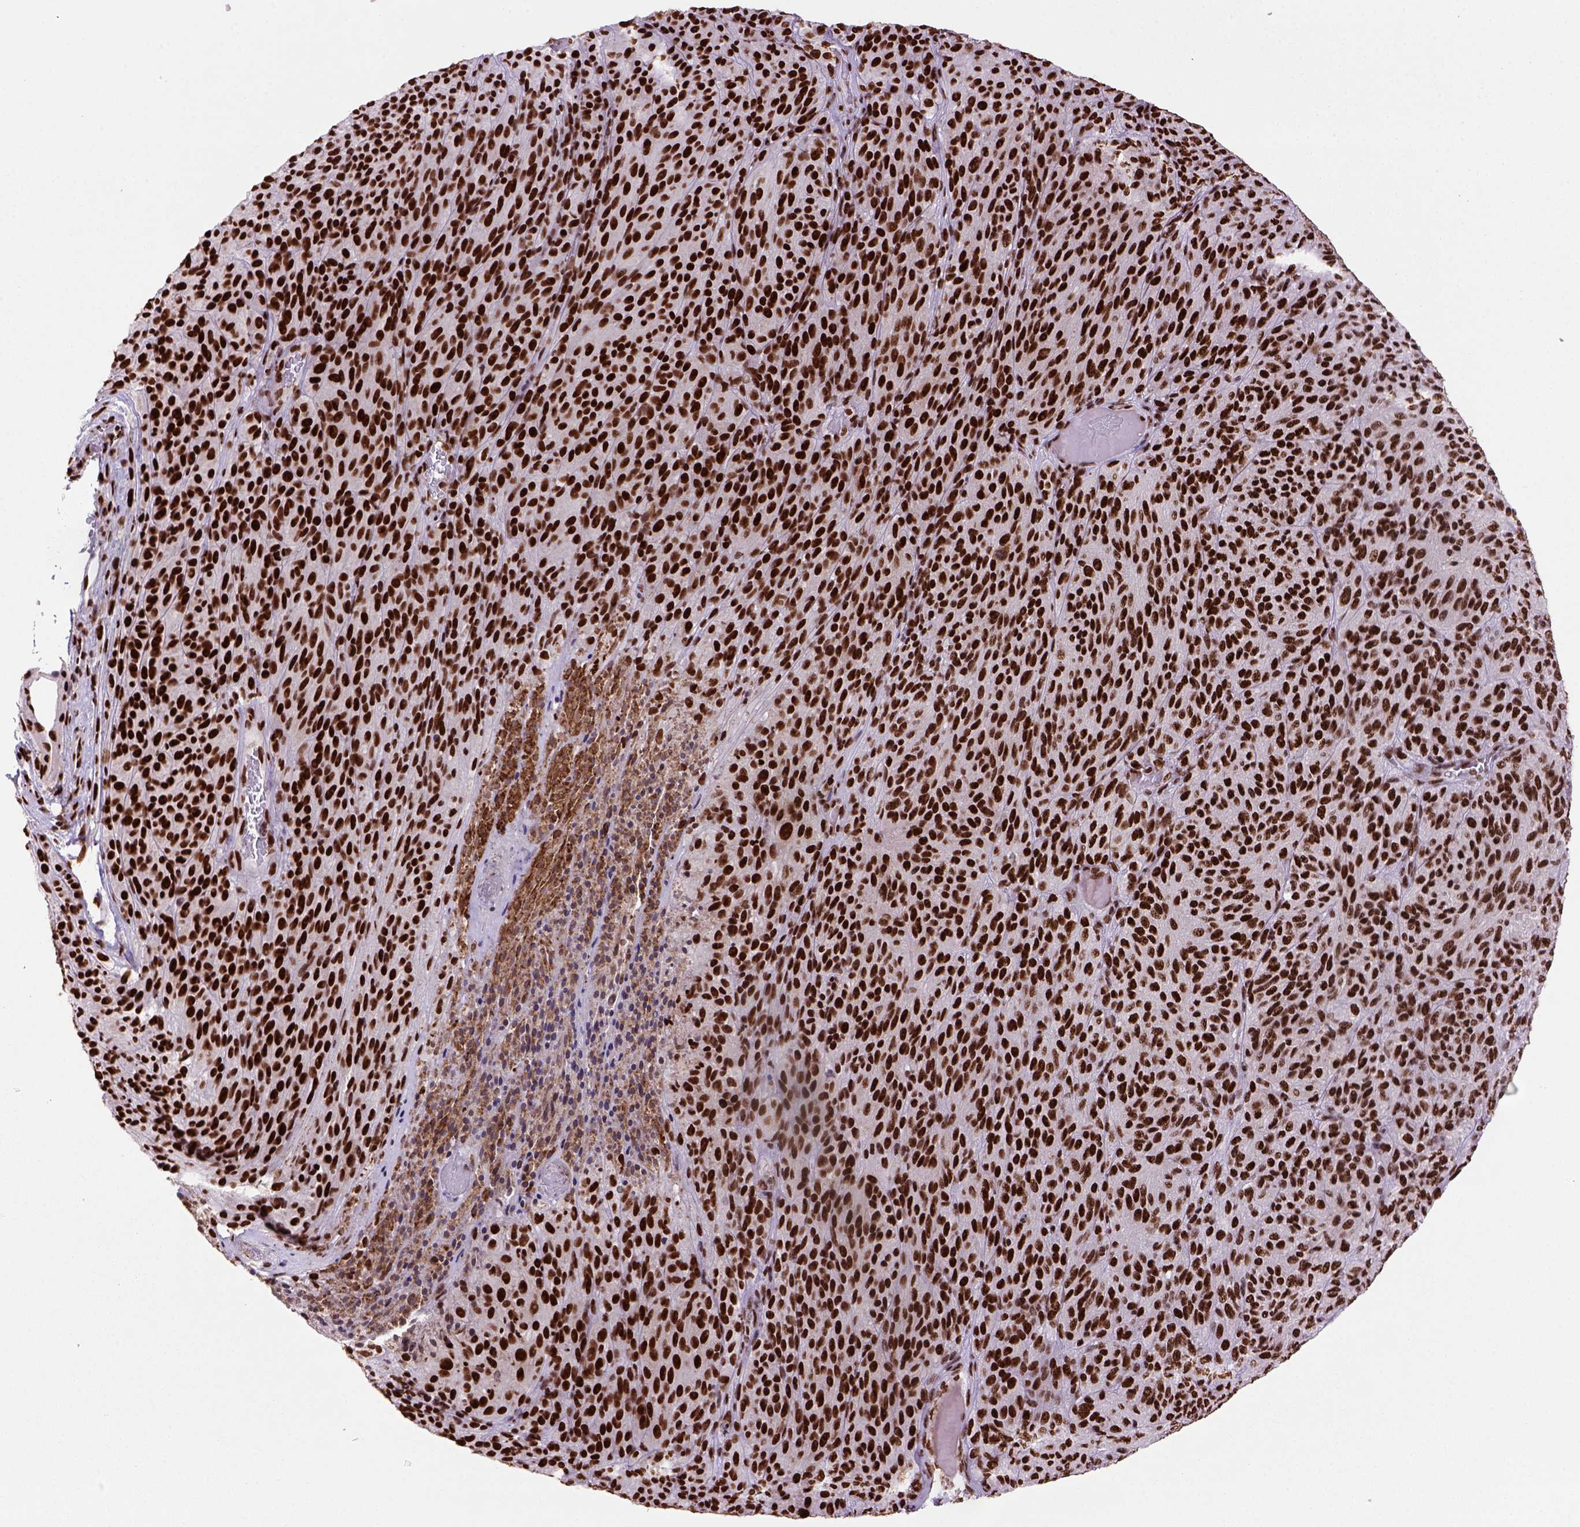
{"staining": {"intensity": "strong", "quantity": ">75%", "location": "nuclear"}, "tissue": "melanoma", "cell_type": "Tumor cells", "image_type": "cancer", "snomed": [{"axis": "morphology", "description": "Malignant melanoma, Metastatic site"}, {"axis": "topography", "description": "Brain"}], "caption": "Immunohistochemistry of human malignant melanoma (metastatic site) shows high levels of strong nuclear expression in about >75% of tumor cells. Nuclei are stained in blue.", "gene": "NSMCE2", "patient": {"sex": "female", "age": 56}}